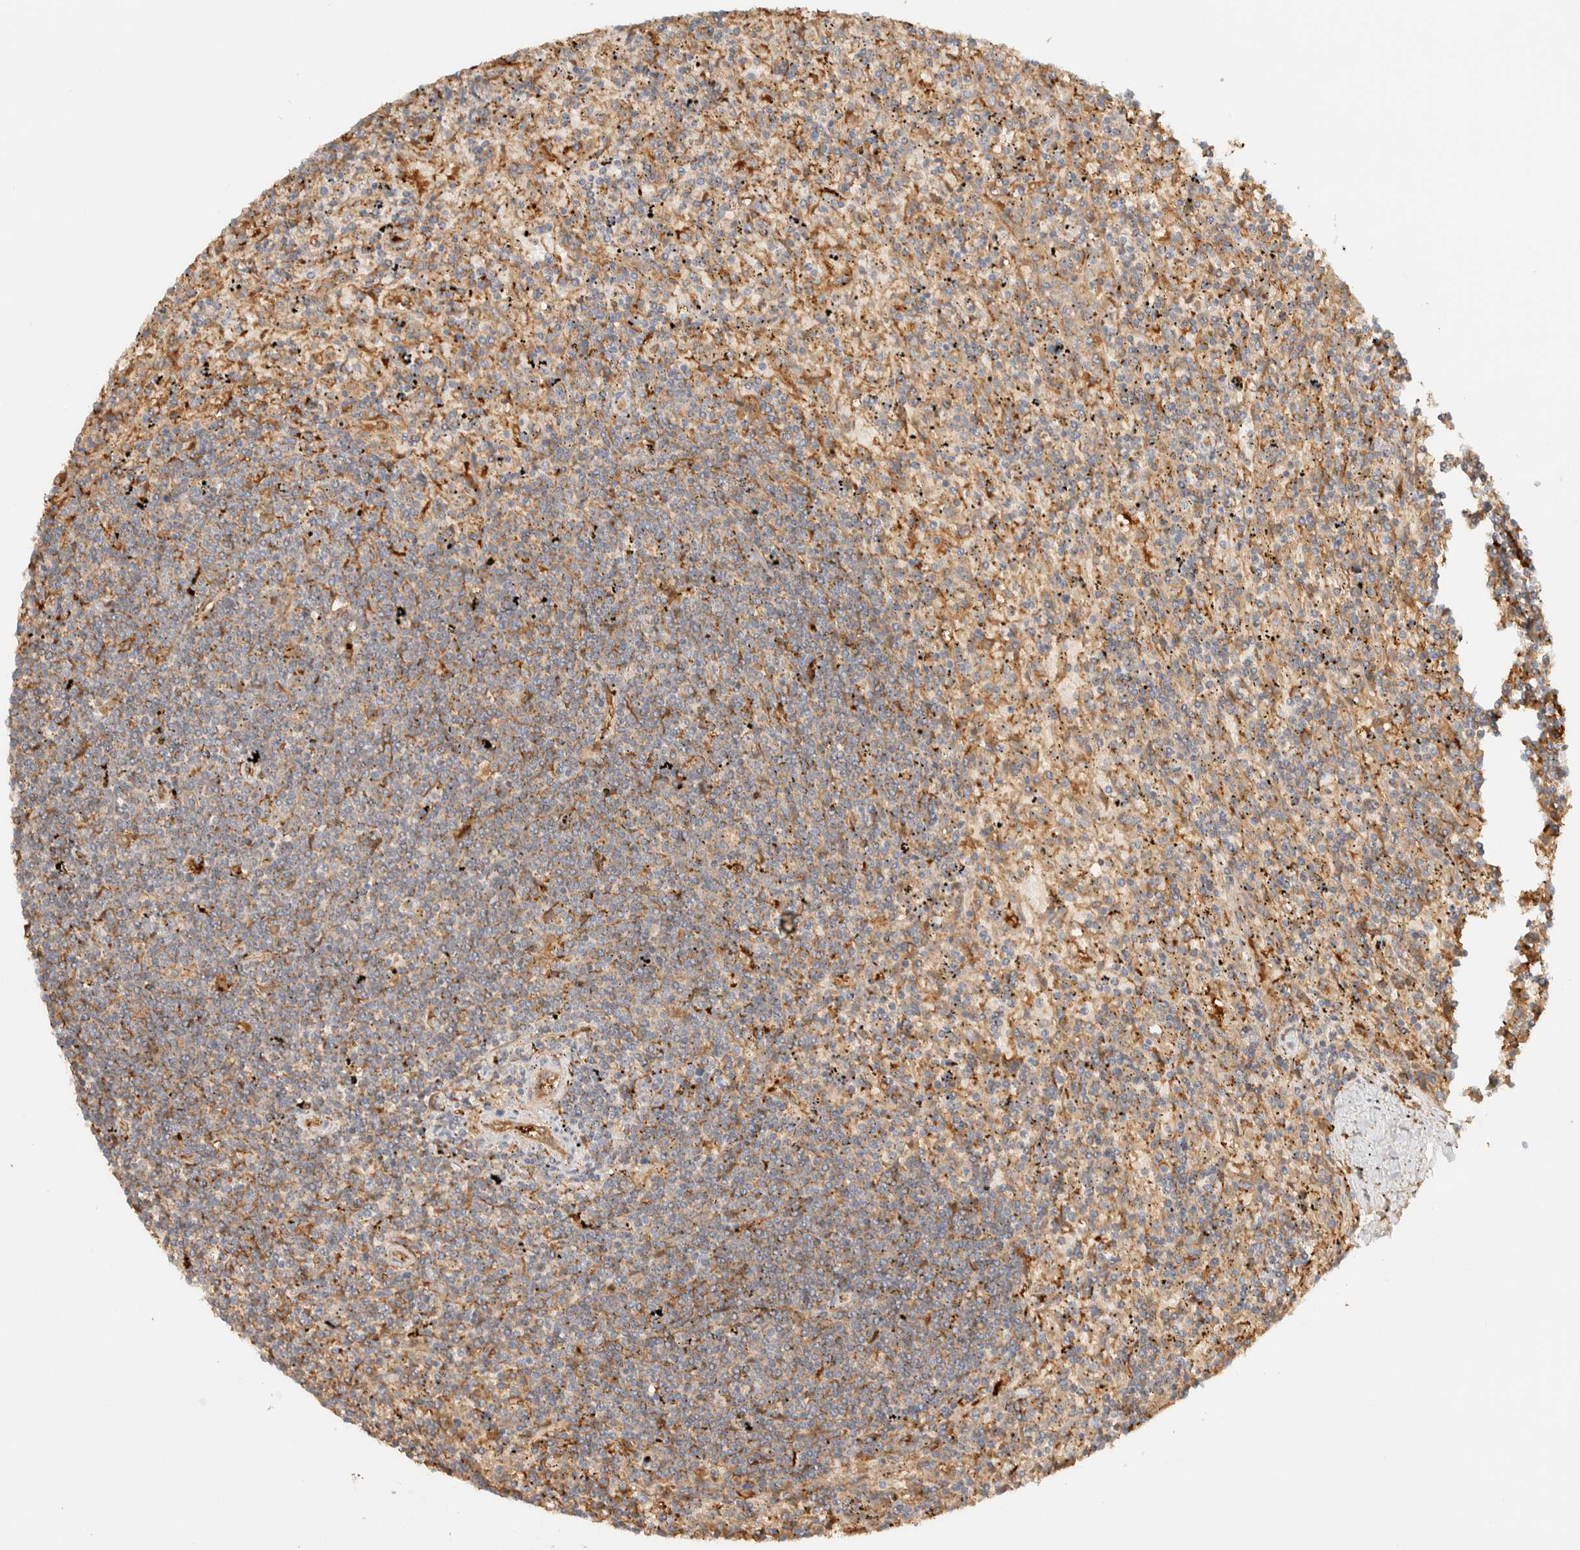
{"staining": {"intensity": "weak", "quantity": "25%-75%", "location": "cytoplasmic/membranous"}, "tissue": "lymphoma", "cell_type": "Tumor cells", "image_type": "cancer", "snomed": [{"axis": "morphology", "description": "Malignant lymphoma, non-Hodgkin's type, Low grade"}, {"axis": "topography", "description": "Spleen"}], "caption": "IHC (DAB (3,3'-diaminobenzidine)) staining of human lymphoma exhibits weak cytoplasmic/membranous protein expression in about 25%-75% of tumor cells.", "gene": "TMEM192", "patient": {"sex": "male", "age": 76}}